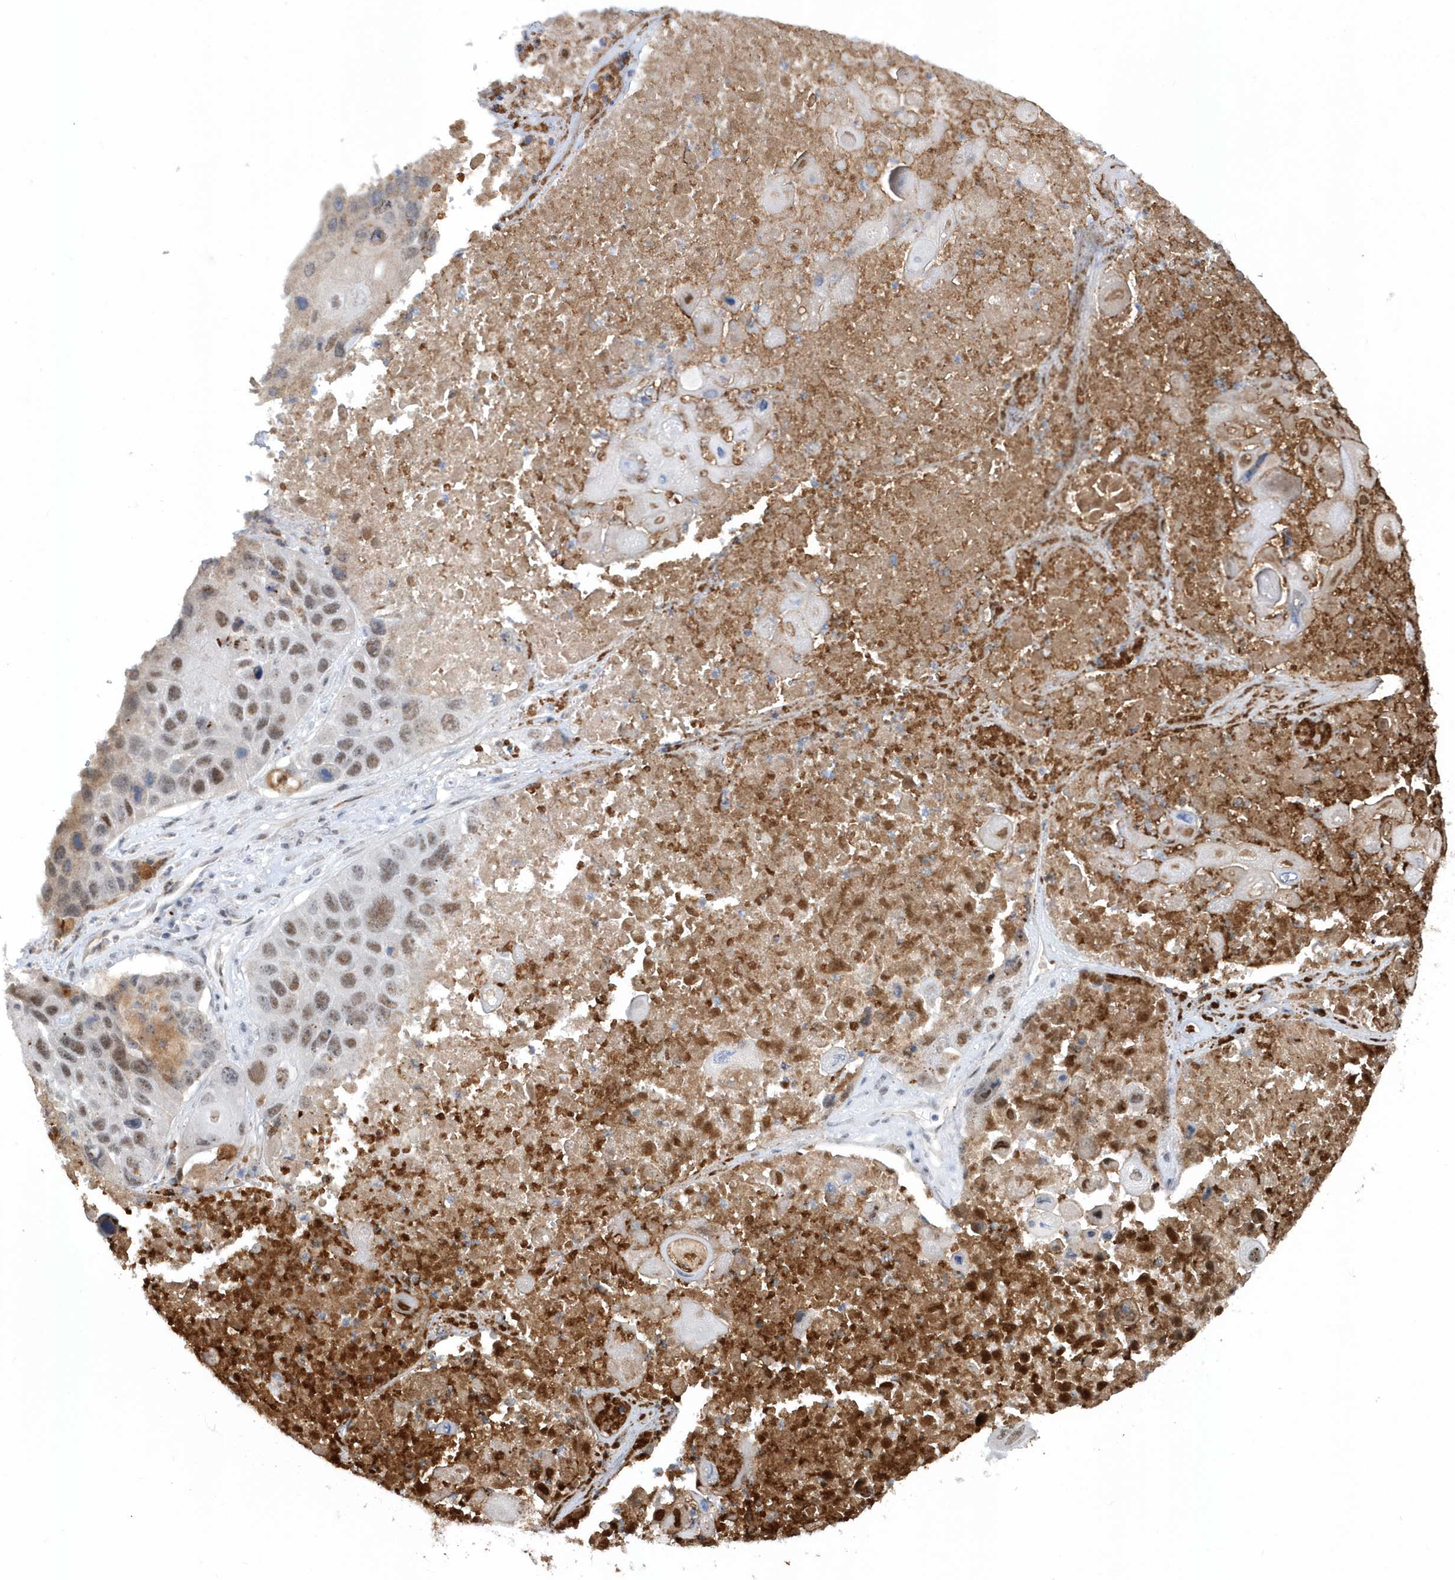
{"staining": {"intensity": "weak", "quantity": ">75%", "location": "nuclear"}, "tissue": "lung cancer", "cell_type": "Tumor cells", "image_type": "cancer", "snomed": [{"axis": "morphology", "description": "Squamous cell carcinoma, NOS"}, {"axis": "topography", "description": "Lung"}], "caption": "Lung cancer (squamous cell carcinoma) stained with a protein marker reveals weak staining in tumor cells.", "gene": "ASCL4", "patient": {"sex": "male", "age": 61}}